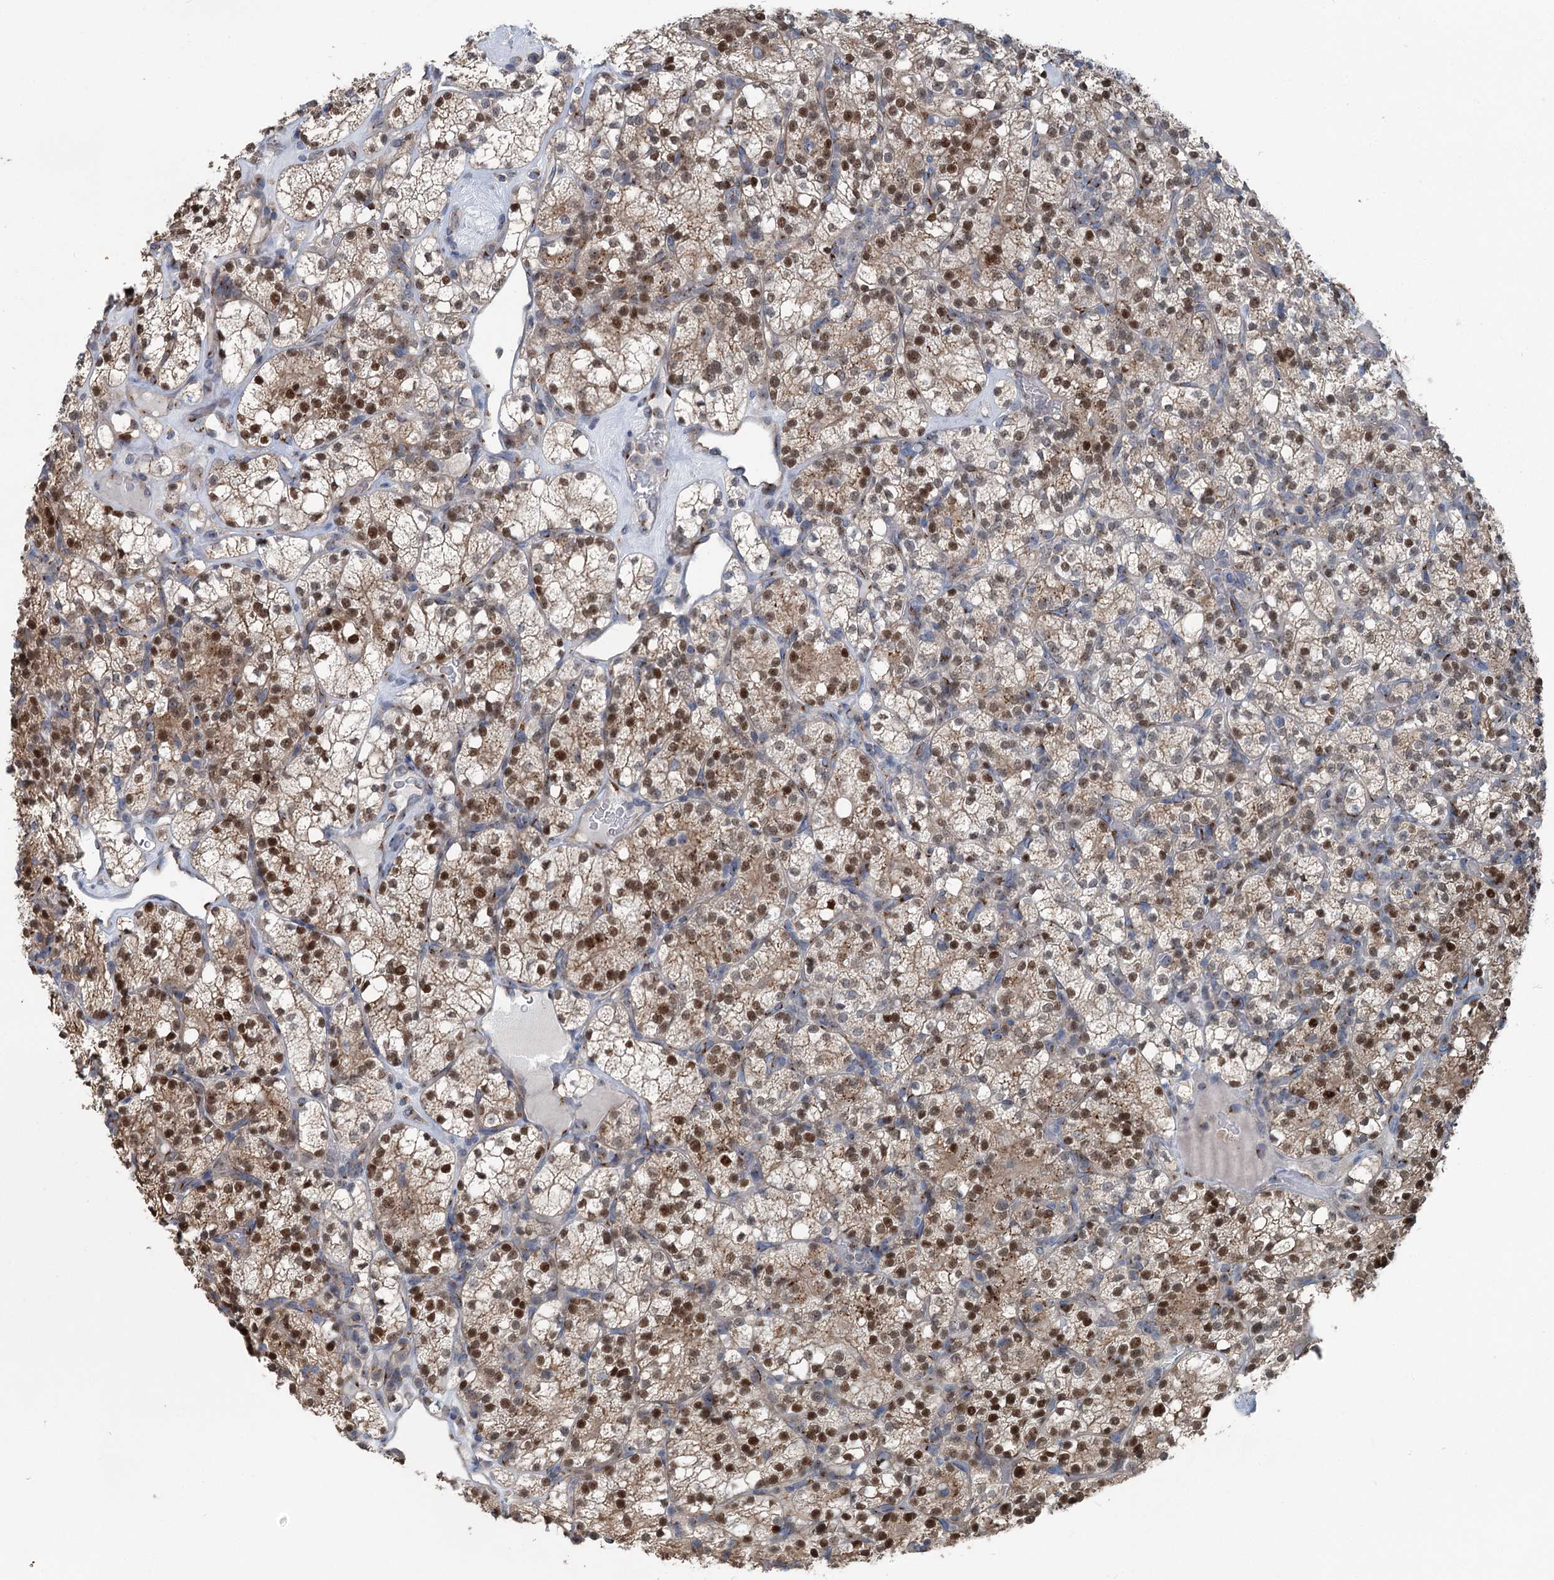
{"staining": {"intensity": "moderate", "quantity": ">75%", "location": "cytoplasmic/membranous,nuclear"}, "tissue": "renal cancer", "cell_type": "Tumor cells", "image_type": "cancer", "snomed": [{"axis": "morphology", "description": "Adenocarcinoma, NOS"}, {"axis": "topography", "description": "Kidney"}], "caption": "Protein staining of renal cancer (adenocarcinoma) tissue displays moderate cytoplasmic/membranous and nuclear positivity in approximately >75% of tumor cells.", "gene": "ITIH5", "patient": {"sex": "male", "age": 77}}